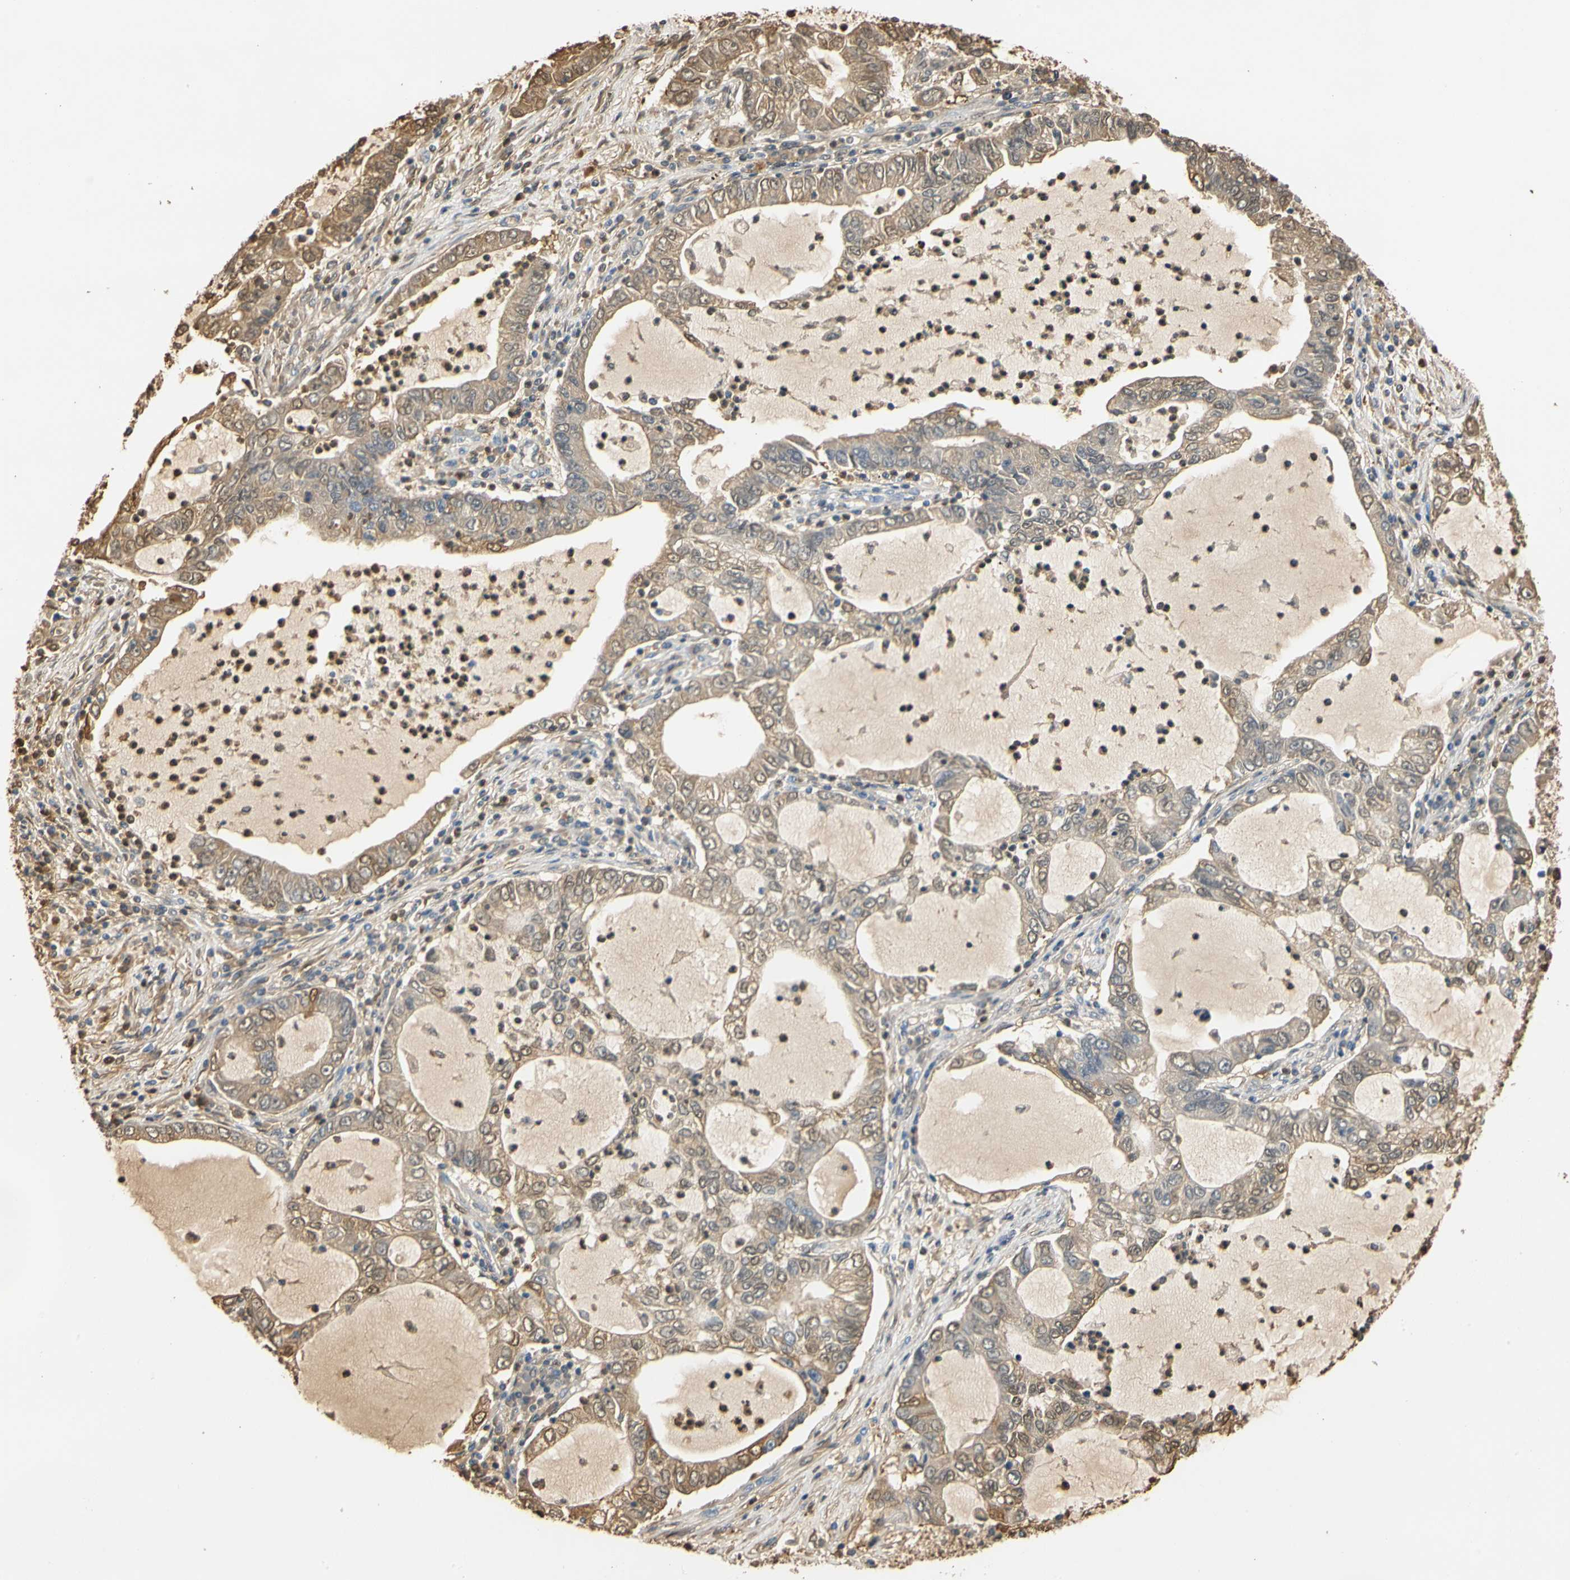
{"staining": {"intensity": "weak", "quantity": "25%-75%", "location": "cytoplasmic/membranous,nuclear"}, "tissue": "lung cancer", "cell_type": "Tumor cells", "image_type": "cancer", "snomed": [{"axis": "morphology", "description": "Adenocarcinoma, NOS"}, {"axis": "topography", "description": "Lung"}], "caption": "Immunohistochemical staining of lung cancer (adenocarcinoma) demonstrates low levels of weak cytoplasmic/membranous and nuclear staining in about 25%-75% of tumor cells.", "gene": "S100A6", "patient": {"sex": "female", "age": 51}}